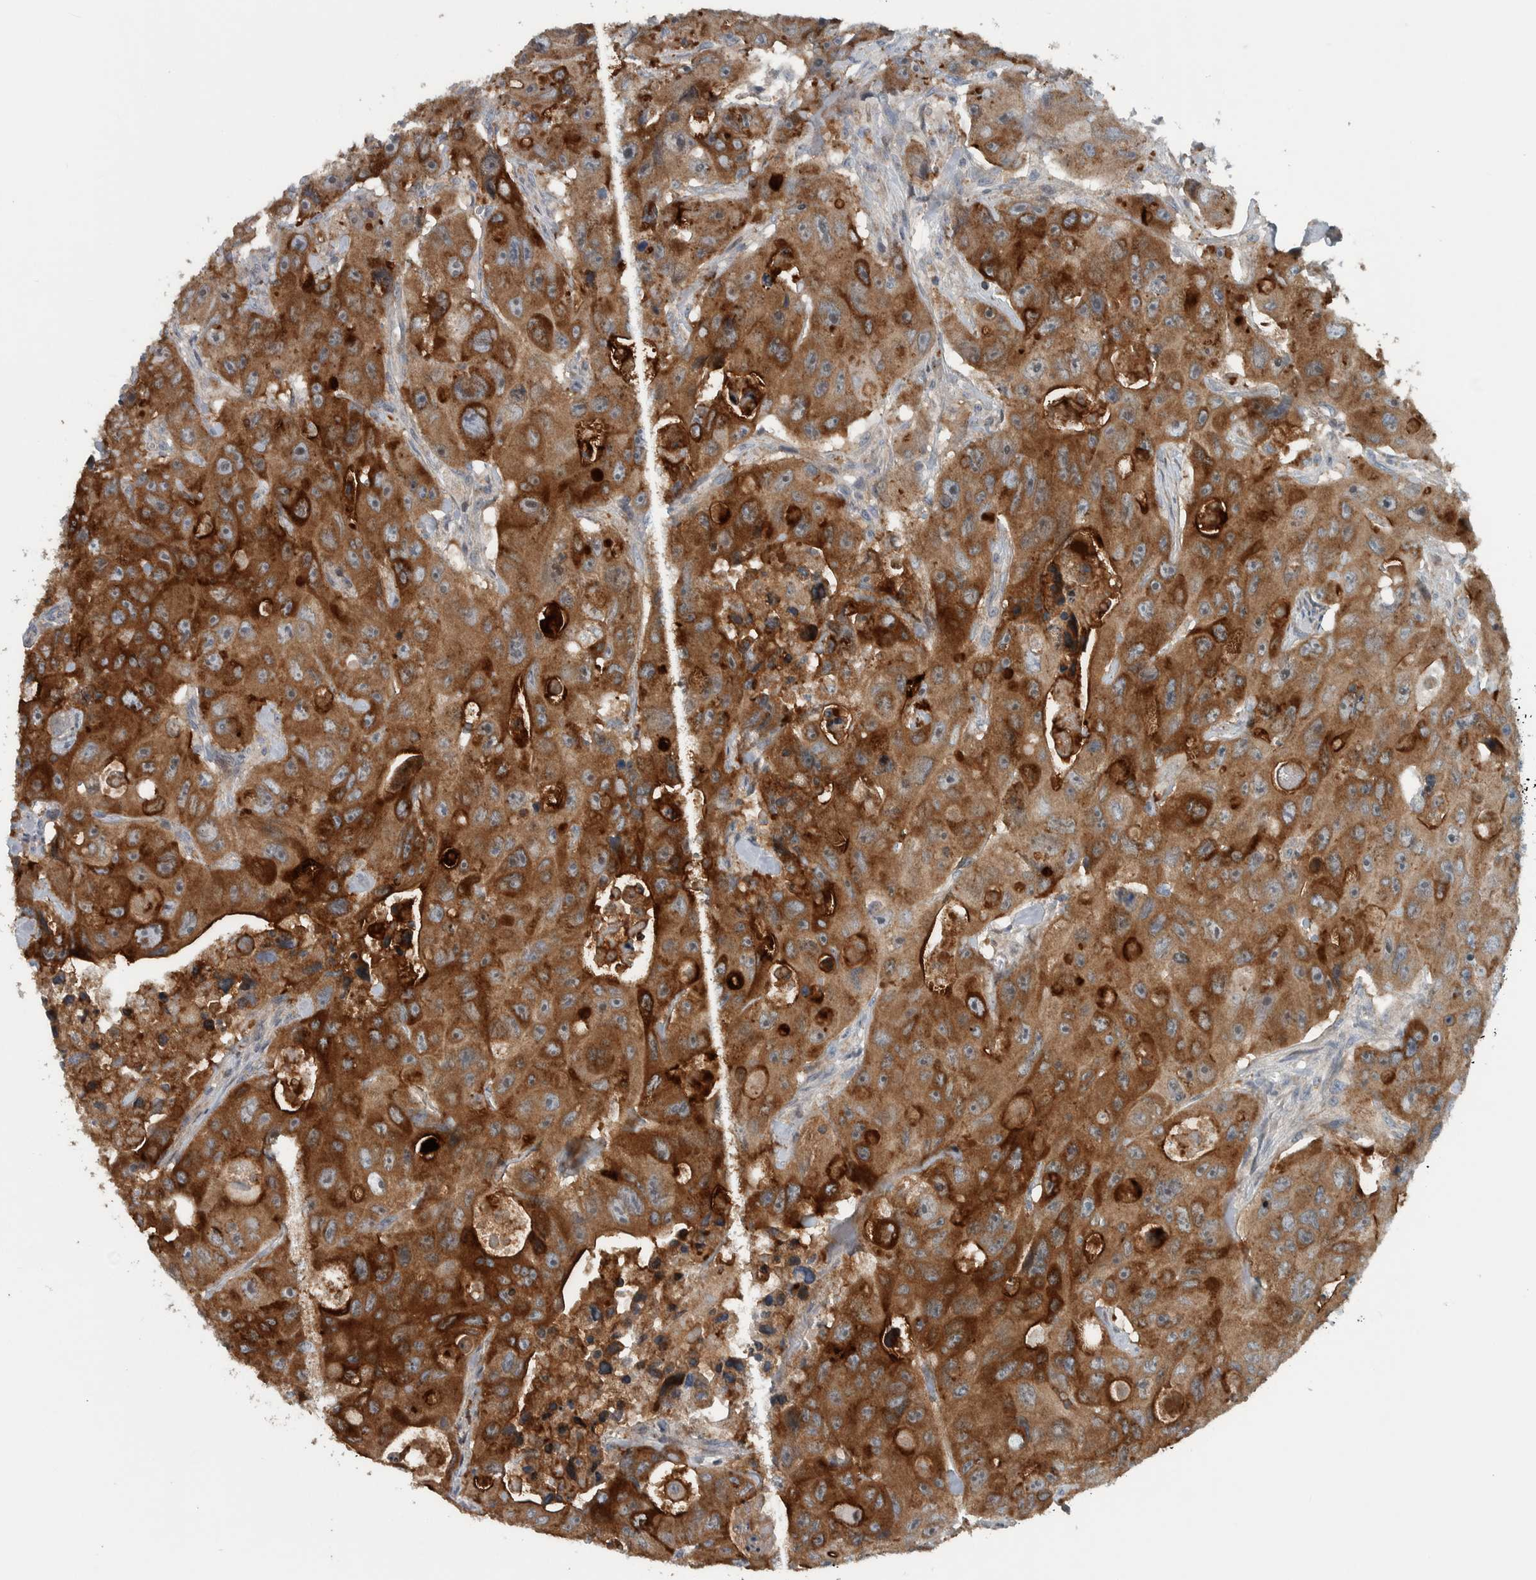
{"staining": {"intensity": "strong", "quantity": ">75%", "location": "cytoplasmic/membranous"}, "tissue": "colorectal cancer", "cell_type": "Tumor cells", "image_type": "cancer", "snomed": [{"axis": "morphology", "description": "Adenocarcinoma, NOS"}, {"axis": "topography", "description": "Colon"}], "caption": "Approximately >75% of tumor cells in human adenocarcinoma (colorectal) reveal strong cytoplasmic/membranous protein staining as visualized by brown immunohistochemical staining.", "gene": "BAIAP2L1", "patient": {"sex": "female", "age": 46}}